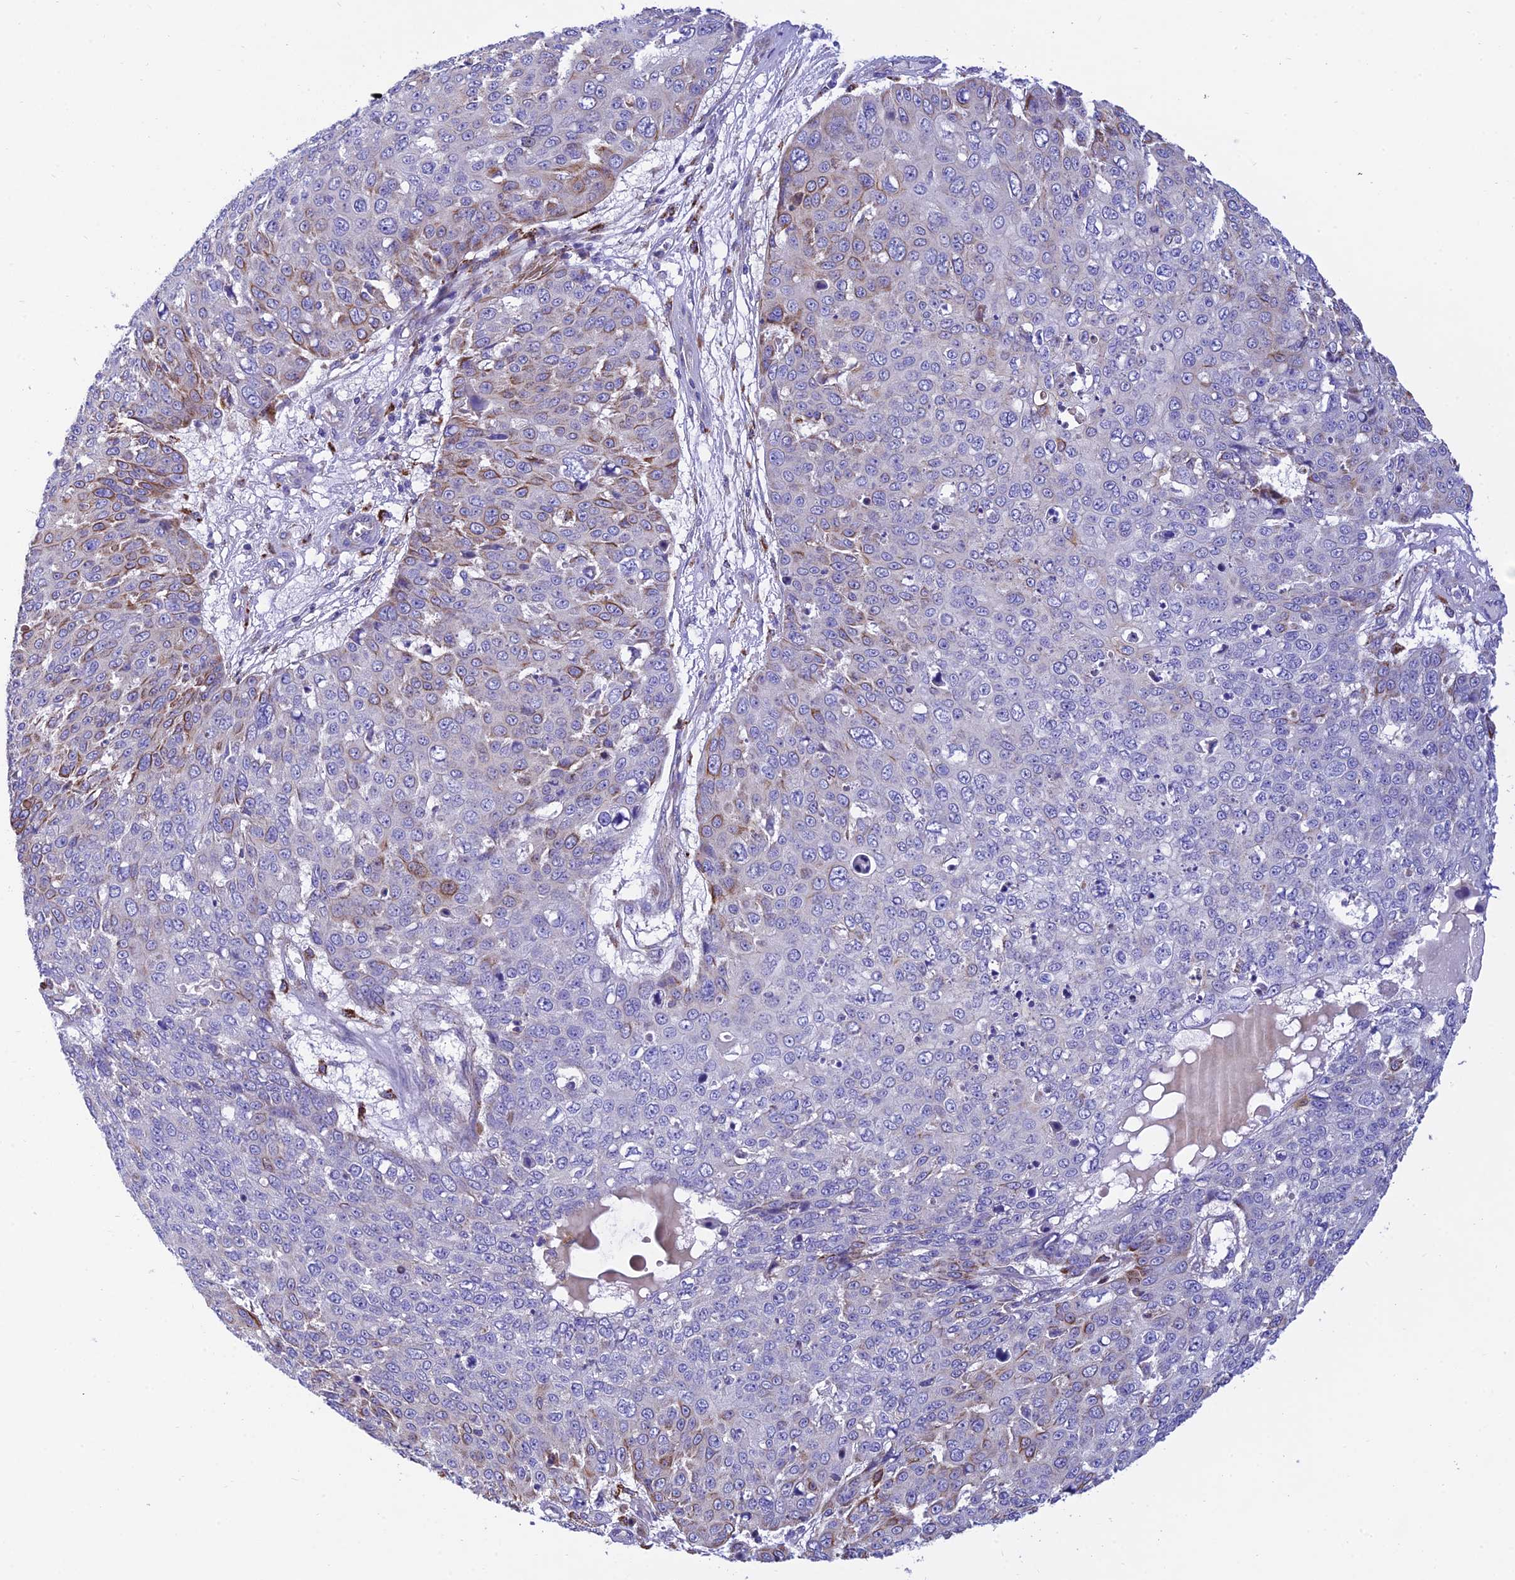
{"staining": {"intensity": "moderate", "quantity": "<25%", "location": "cytoplasmic/membranous"}, "tissue": "skin cancer", "cell_type": "Tumor cells", "image_type": "cancer", "snomed": [{"axis": "morphology", "description": "Squamous cell carcinoma, NOS"}, {"axis": "topography", "description": "Skin"}], "caption": "A brown stain shows moderate cytoplasmic/membranous expression of a protein in skin cancer tumor cells. (IHC, brightfield microscopy, high magnification).", "gene": "CCDC157", "patient": {"sex": "male", "age": 71}}